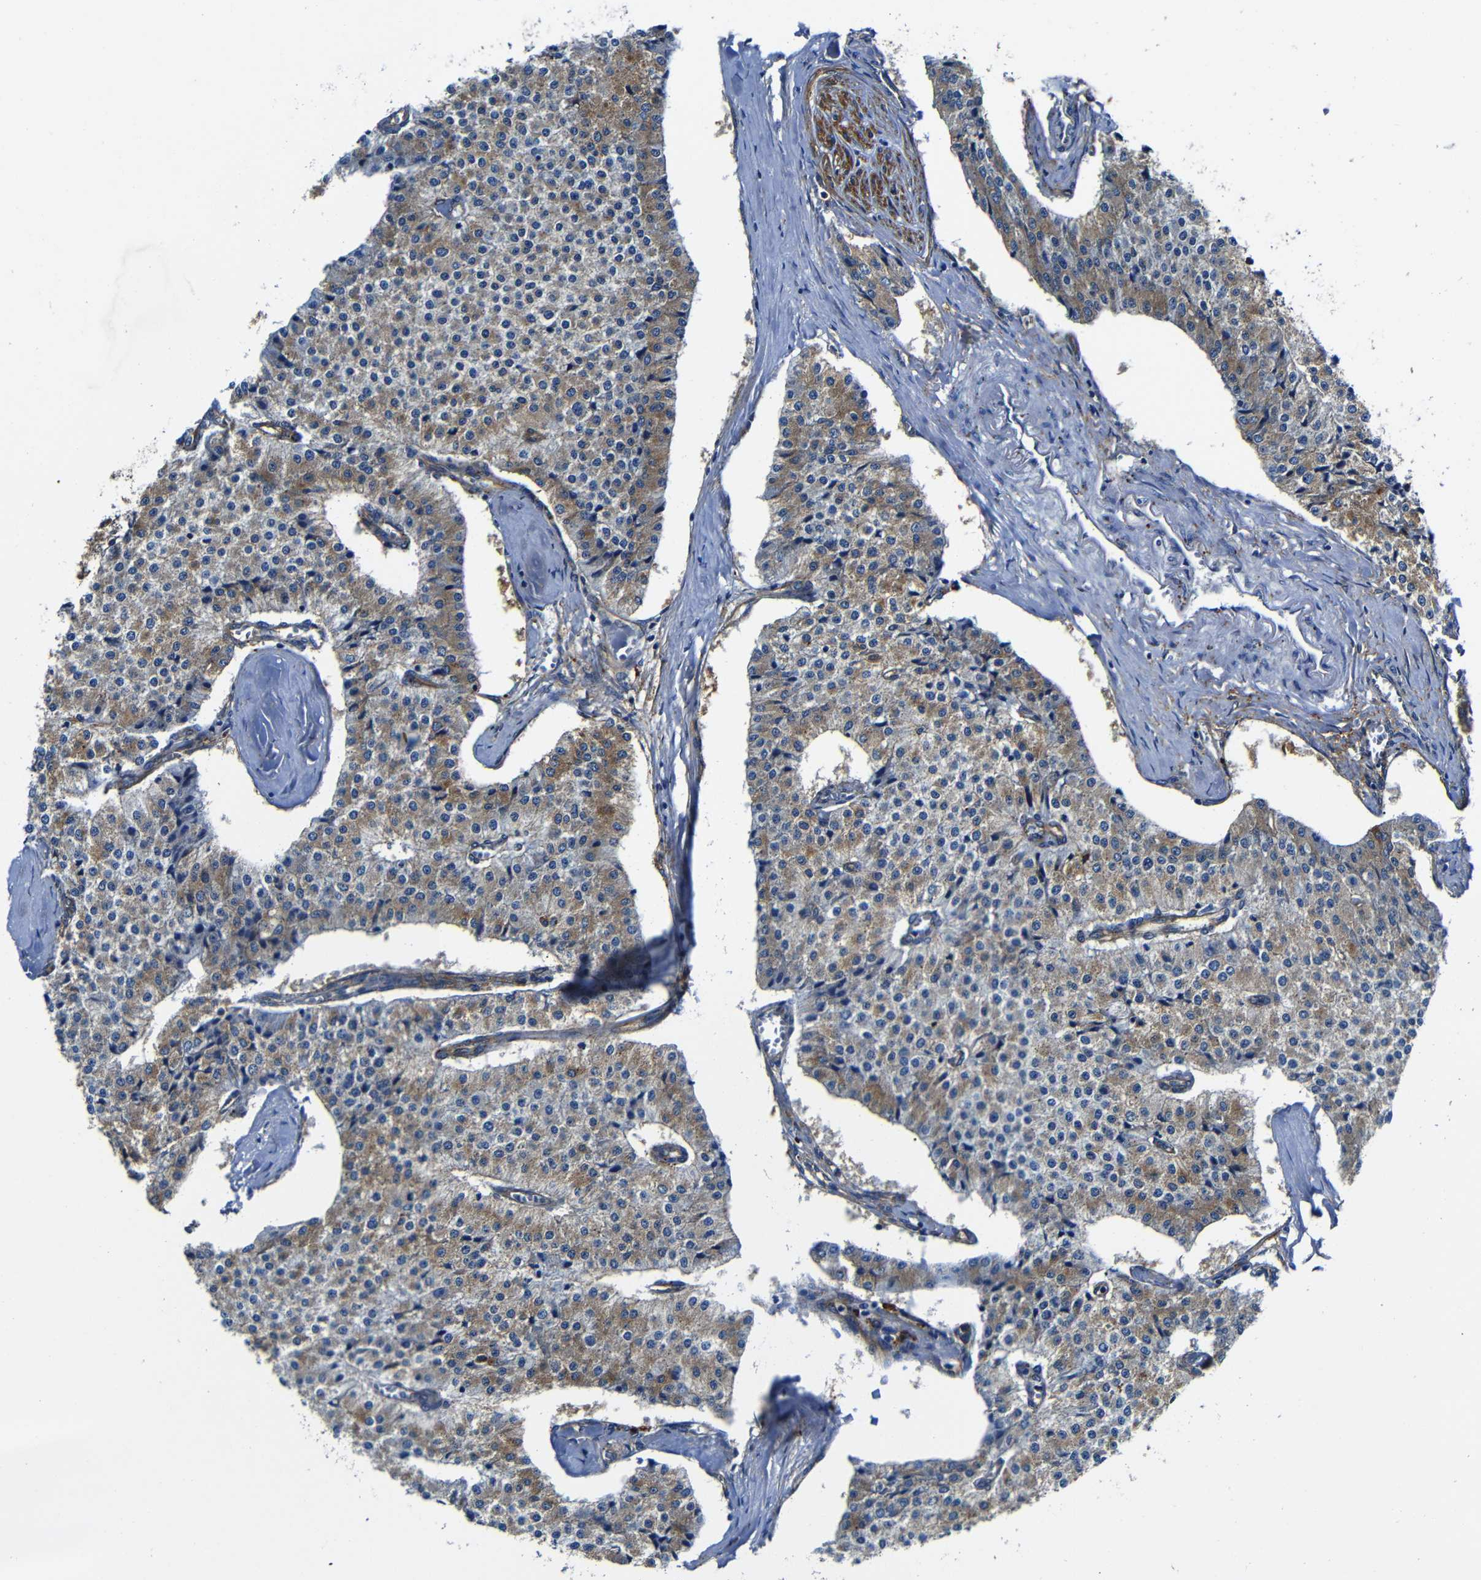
{"staining": {"intensity": "moderate", "quantity": "25%-75%", "location": "cytoplasmic/membranous"}, "tissue": "carcinoid", "cell_type": "Tumor cells", "image_type": "cancer", "snomed": [{"axis": "morphology", "description": "Carcinoid, malignant, NOS"}, {"axis": "topography", "description": "Colon"}], "caption": "Moderate cytoplasmic/membranous positivity is seen in about 25%-75% of tumor cells in carcinoid (malignant).", "gene": "GIMAP2", "patient": {"sex": "female", "age": 52}}